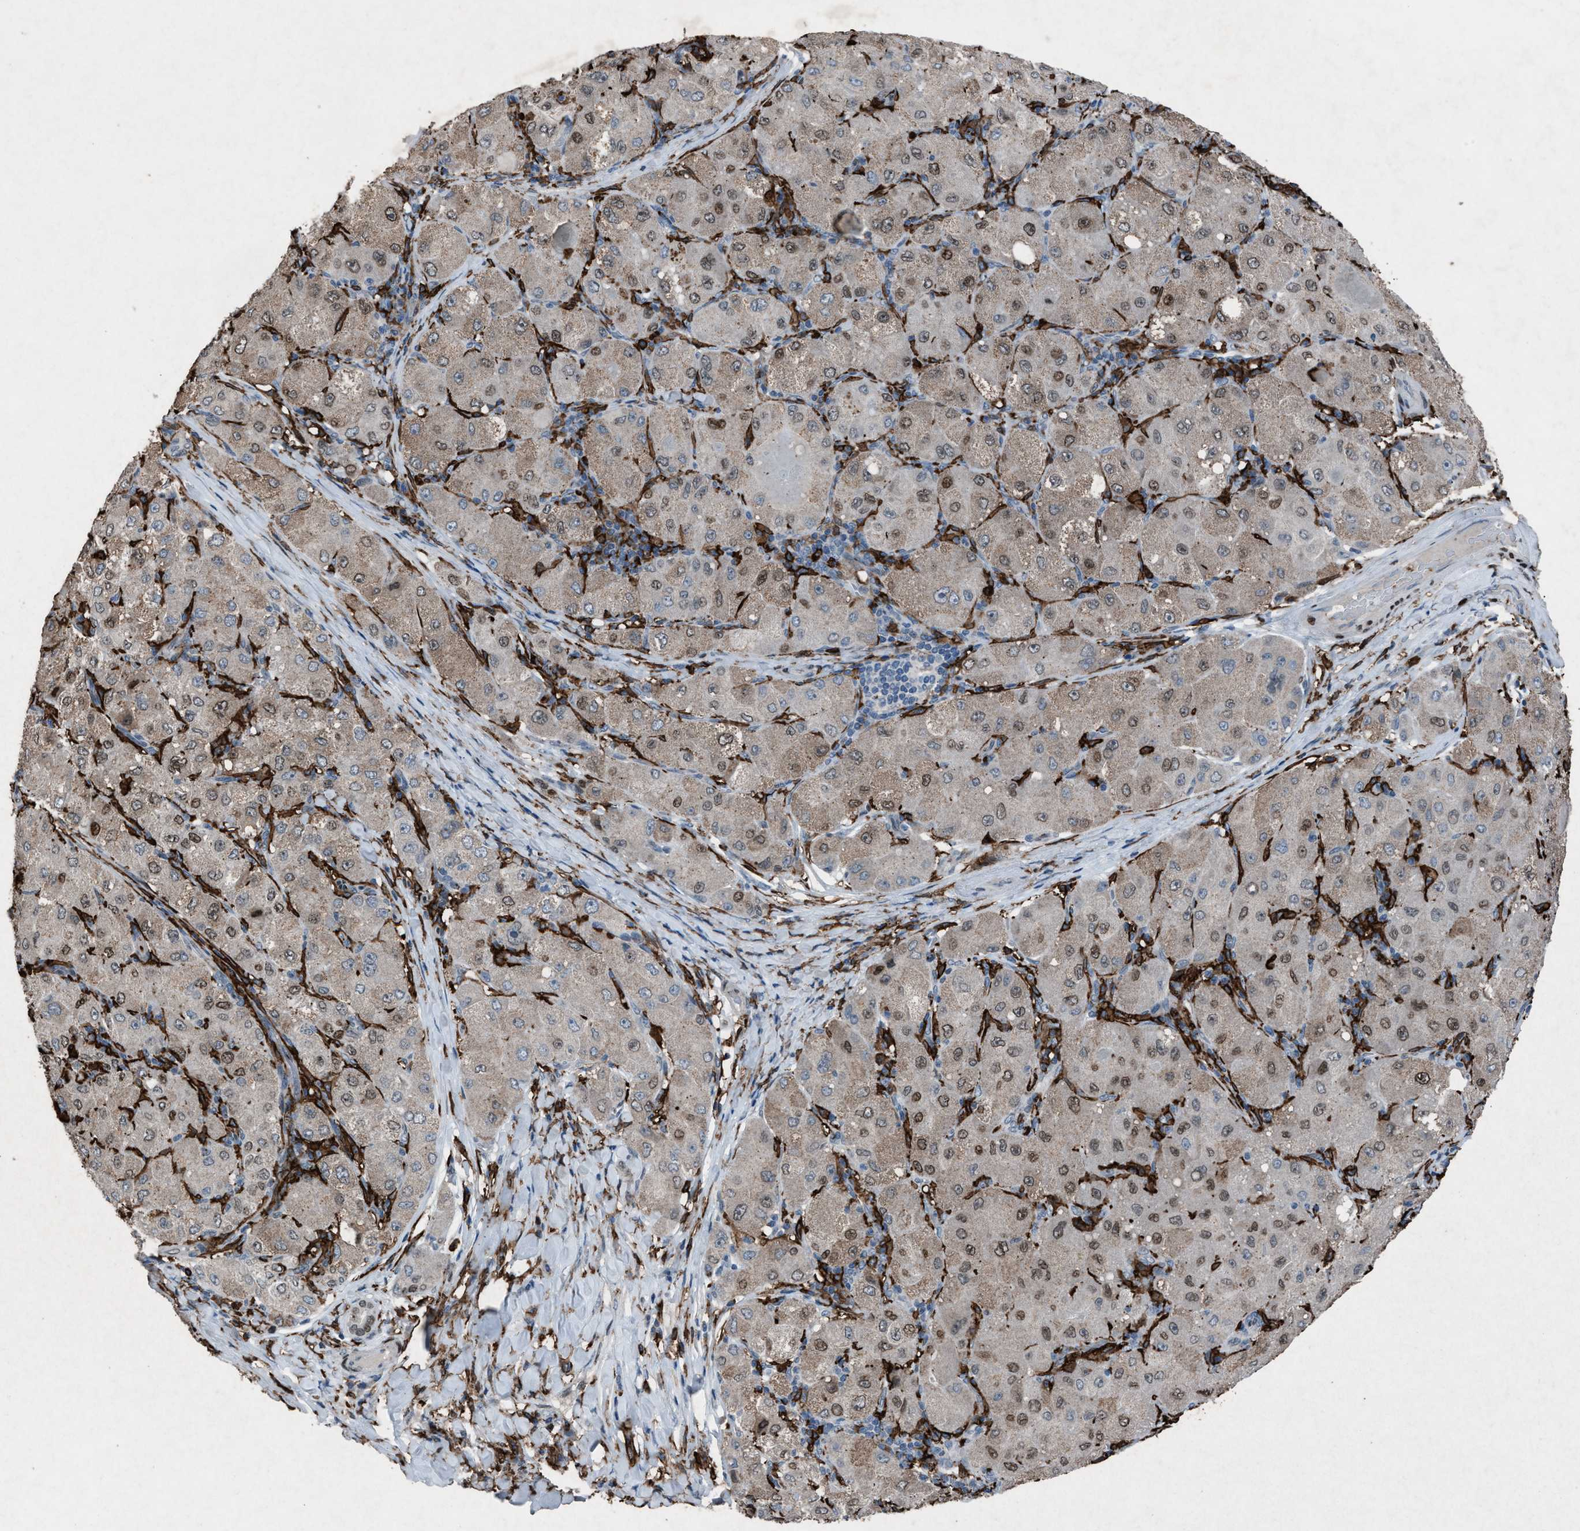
{"staining": {"intensity": "weak", "quantity": ">75%", "location": "cytoplasmic/membranous,nuclear"}, "tissue": "liver cancer", "cell_type": "Tumor cells", "image_type": "cancer", "snomed": [{"axis": "morphology", "description": "Carcinoma, Hepatocellular, NOS"}, {"axis": "topography", "description": "Liver"}], "caption": "Liver cancer tissue demonstrates weak cytoplasmic/membranous and nuclear positivity in about >75% of tumor cells Immunohistochemistry (ihc) stains the protein of interest in brown and the nuclei are stained blue.", "gene": "FCER1G", "patient": {"sex": "male", "age": 80}}